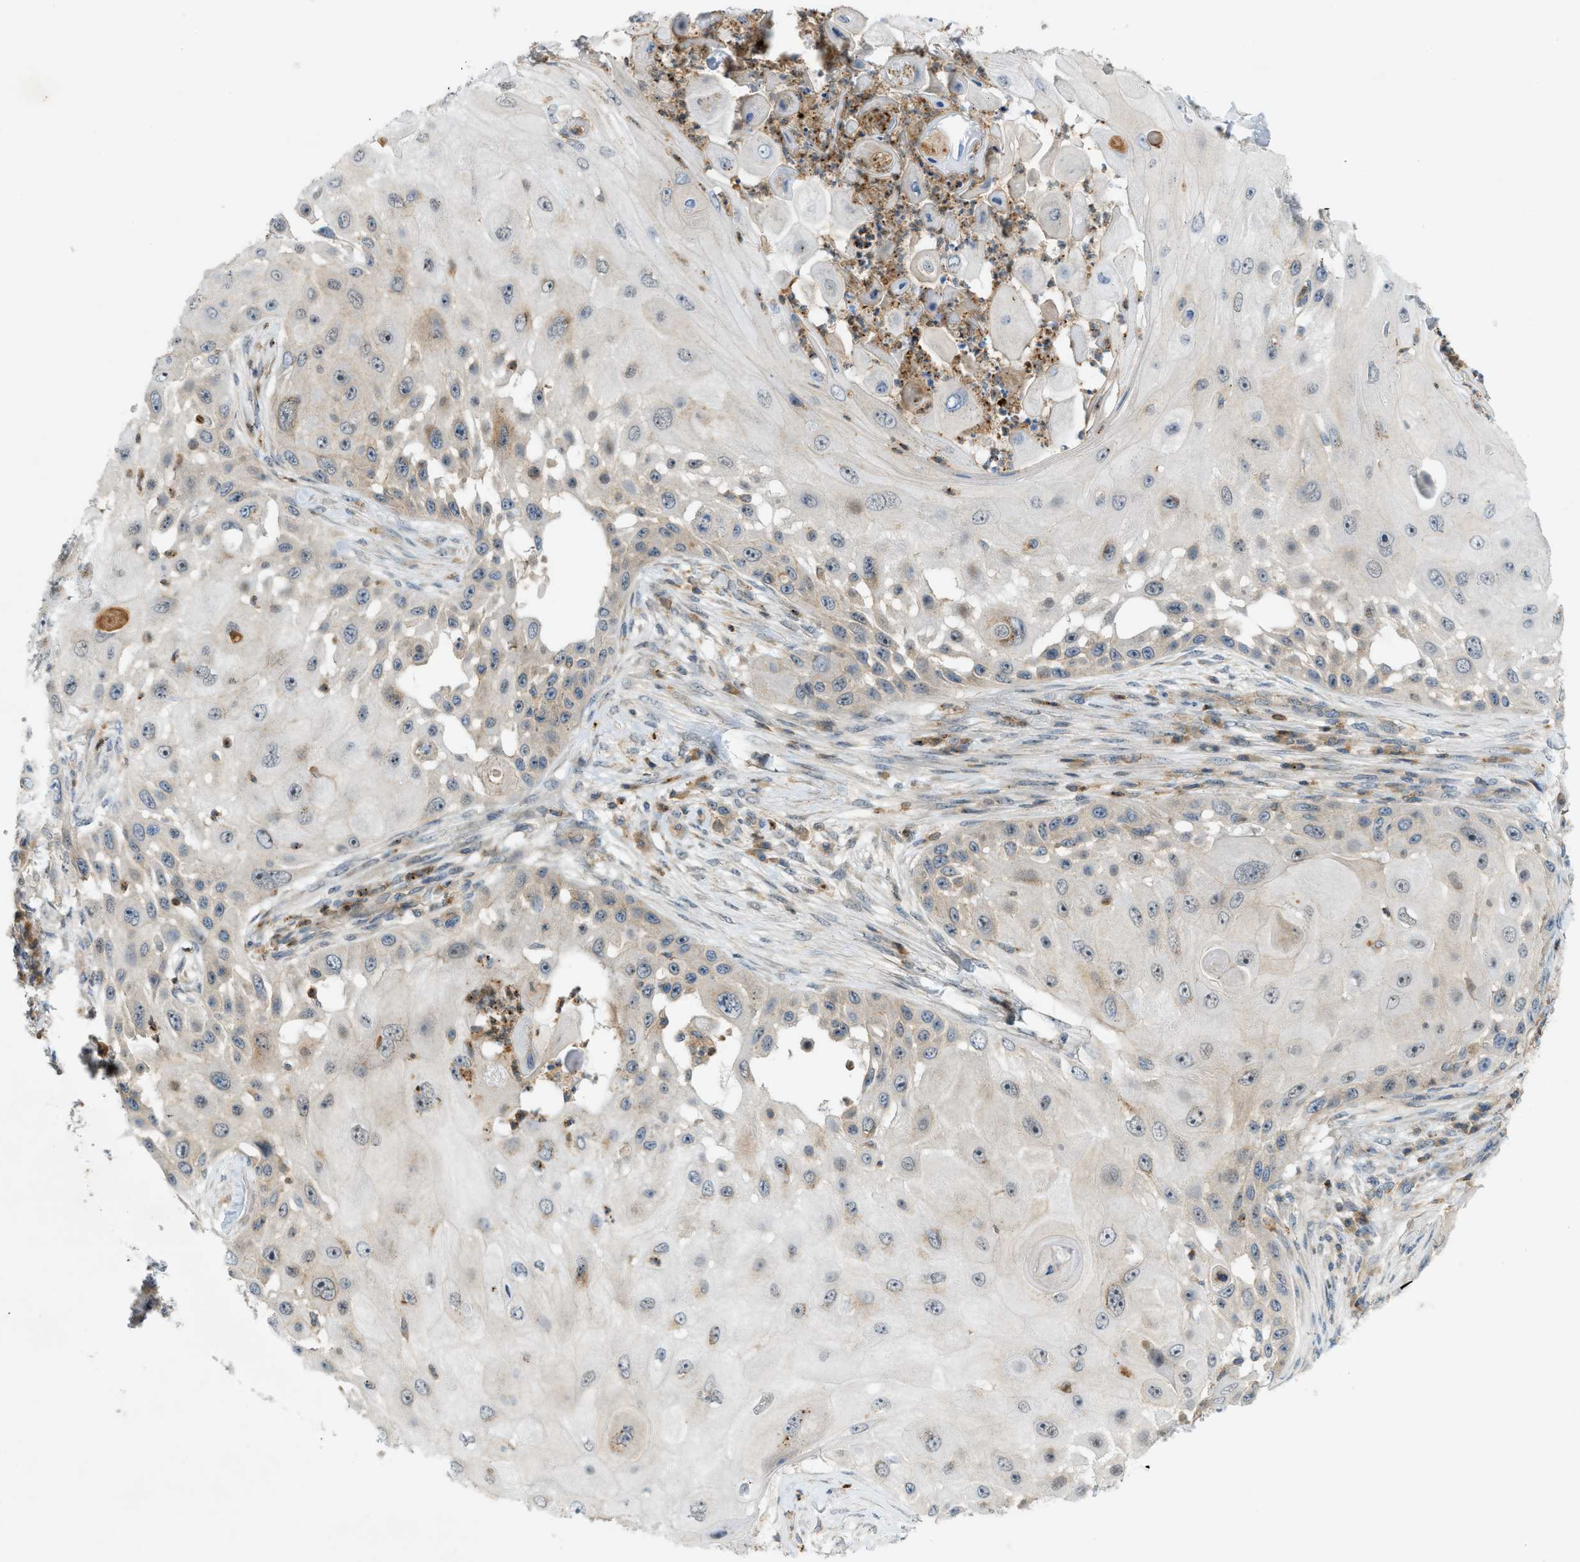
{"staining": {"intensity": "weak", "quantity": "<25%", "location": "cytoplasmic/membranous"}, "tissue": "skin cancer", "cell_type": "Tumor cells", "image_type": "cancer", "snomed": [{"axis": "morphology", "description": "Squamous cell carcinoma, NOS"}, {"axis": "topography", "description": "Skin"}], "caption": "The IHC image has no significant positivity in tumor cells of skin cancer (squamous cell carcinoma) tissue.", "gene": "GRK6", "patient": {"sex": "female", "age": 44}}